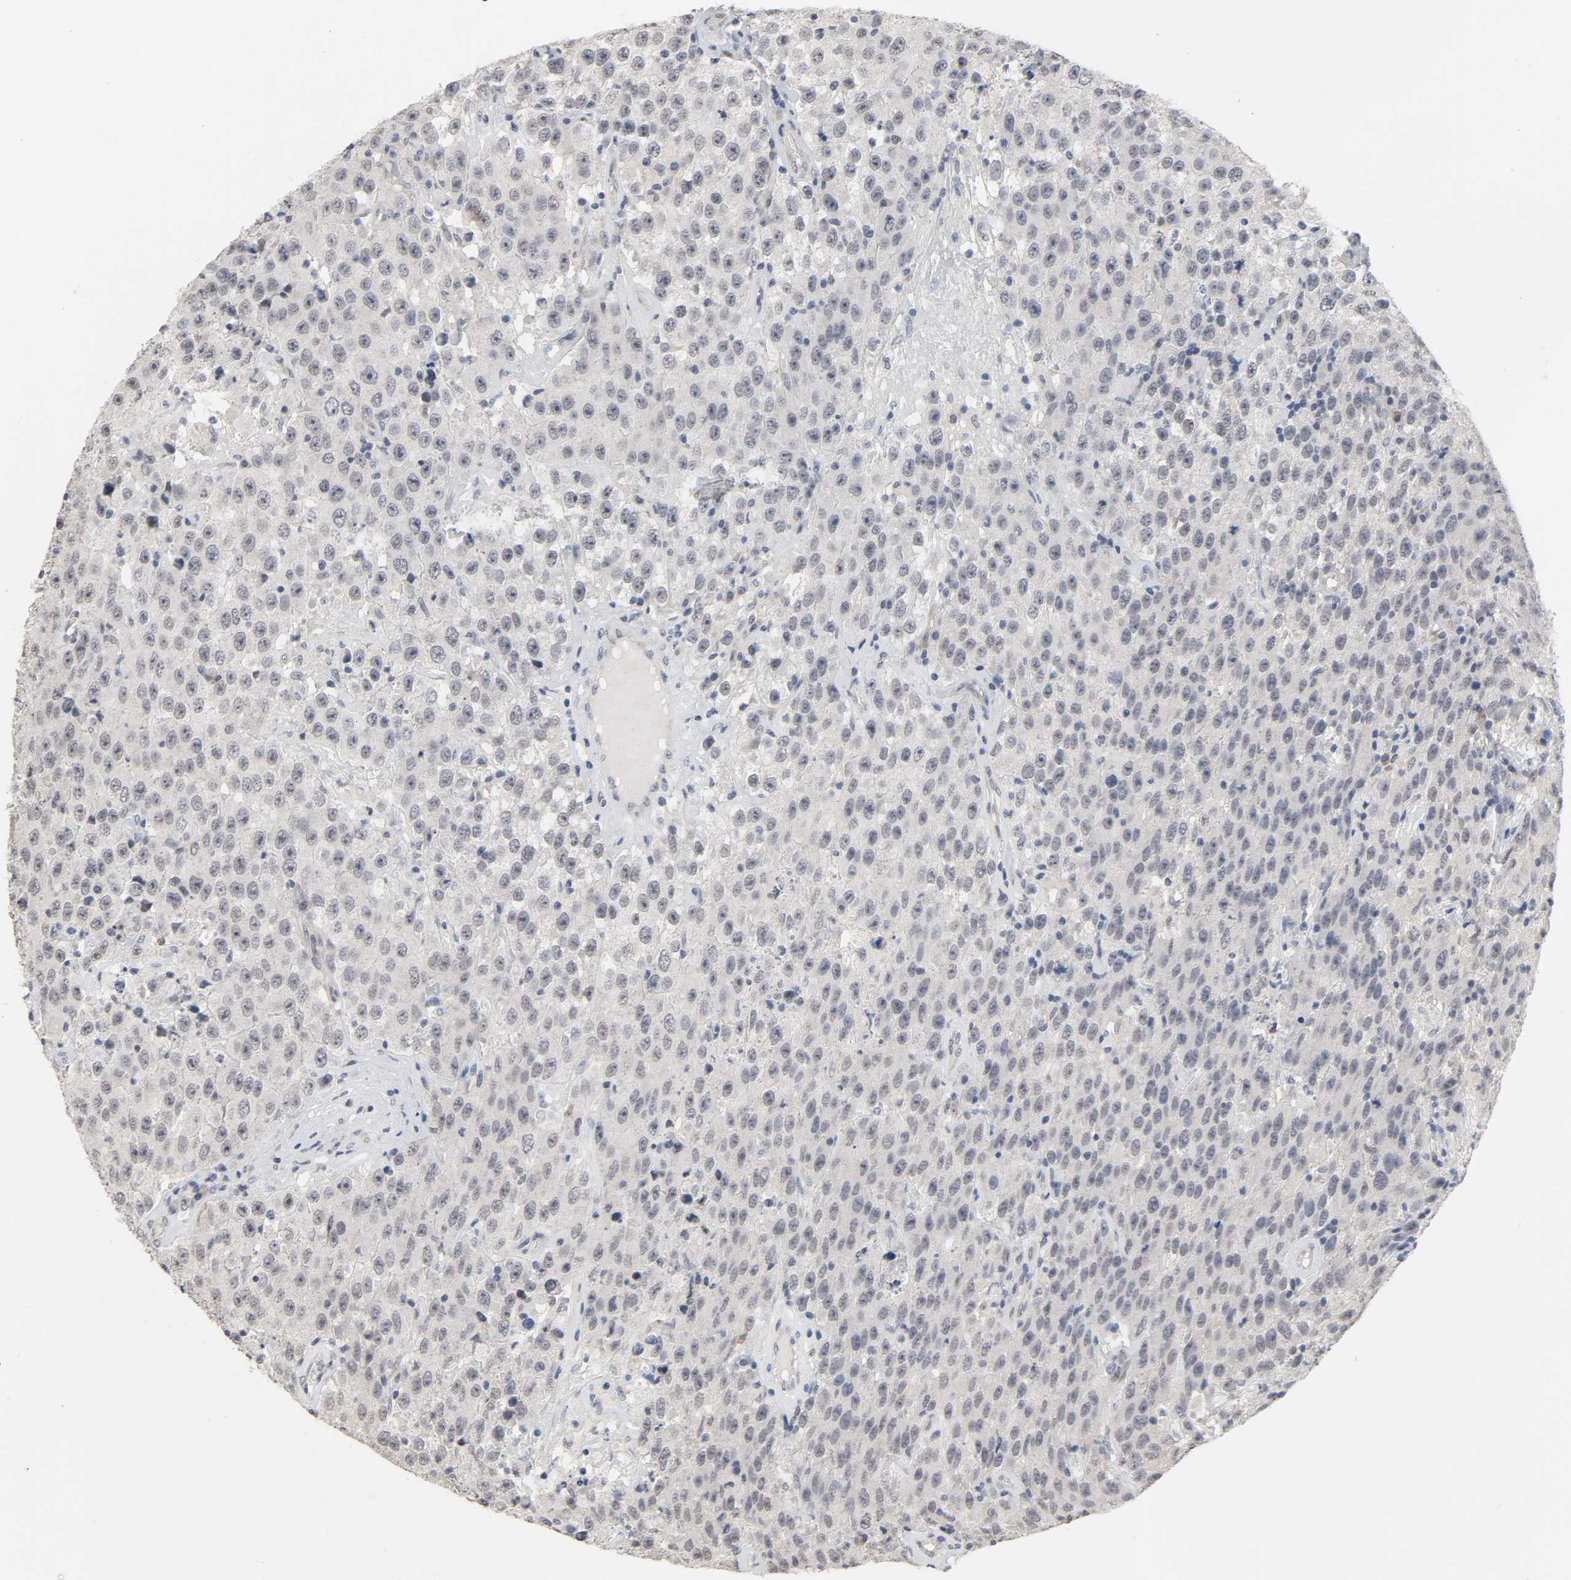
{"staining": {"intensity": "negative", "quantity": "none", "location": "none"}, "tissue": "testis cancer", "cell_type": "Tumor cells", "image_type": "cancer", "snomed": [{"axis": "morphology", "description": "Seminoma, NOS"}, {"axis": "topography", "description": "Testis"}], "caption": "Testis seminoma stained for a protein using immunohistochemistry demonstrates no positivity tumor cells.", "gene": "ACSS2", "patient": {"sex": "male", "age": 52}}